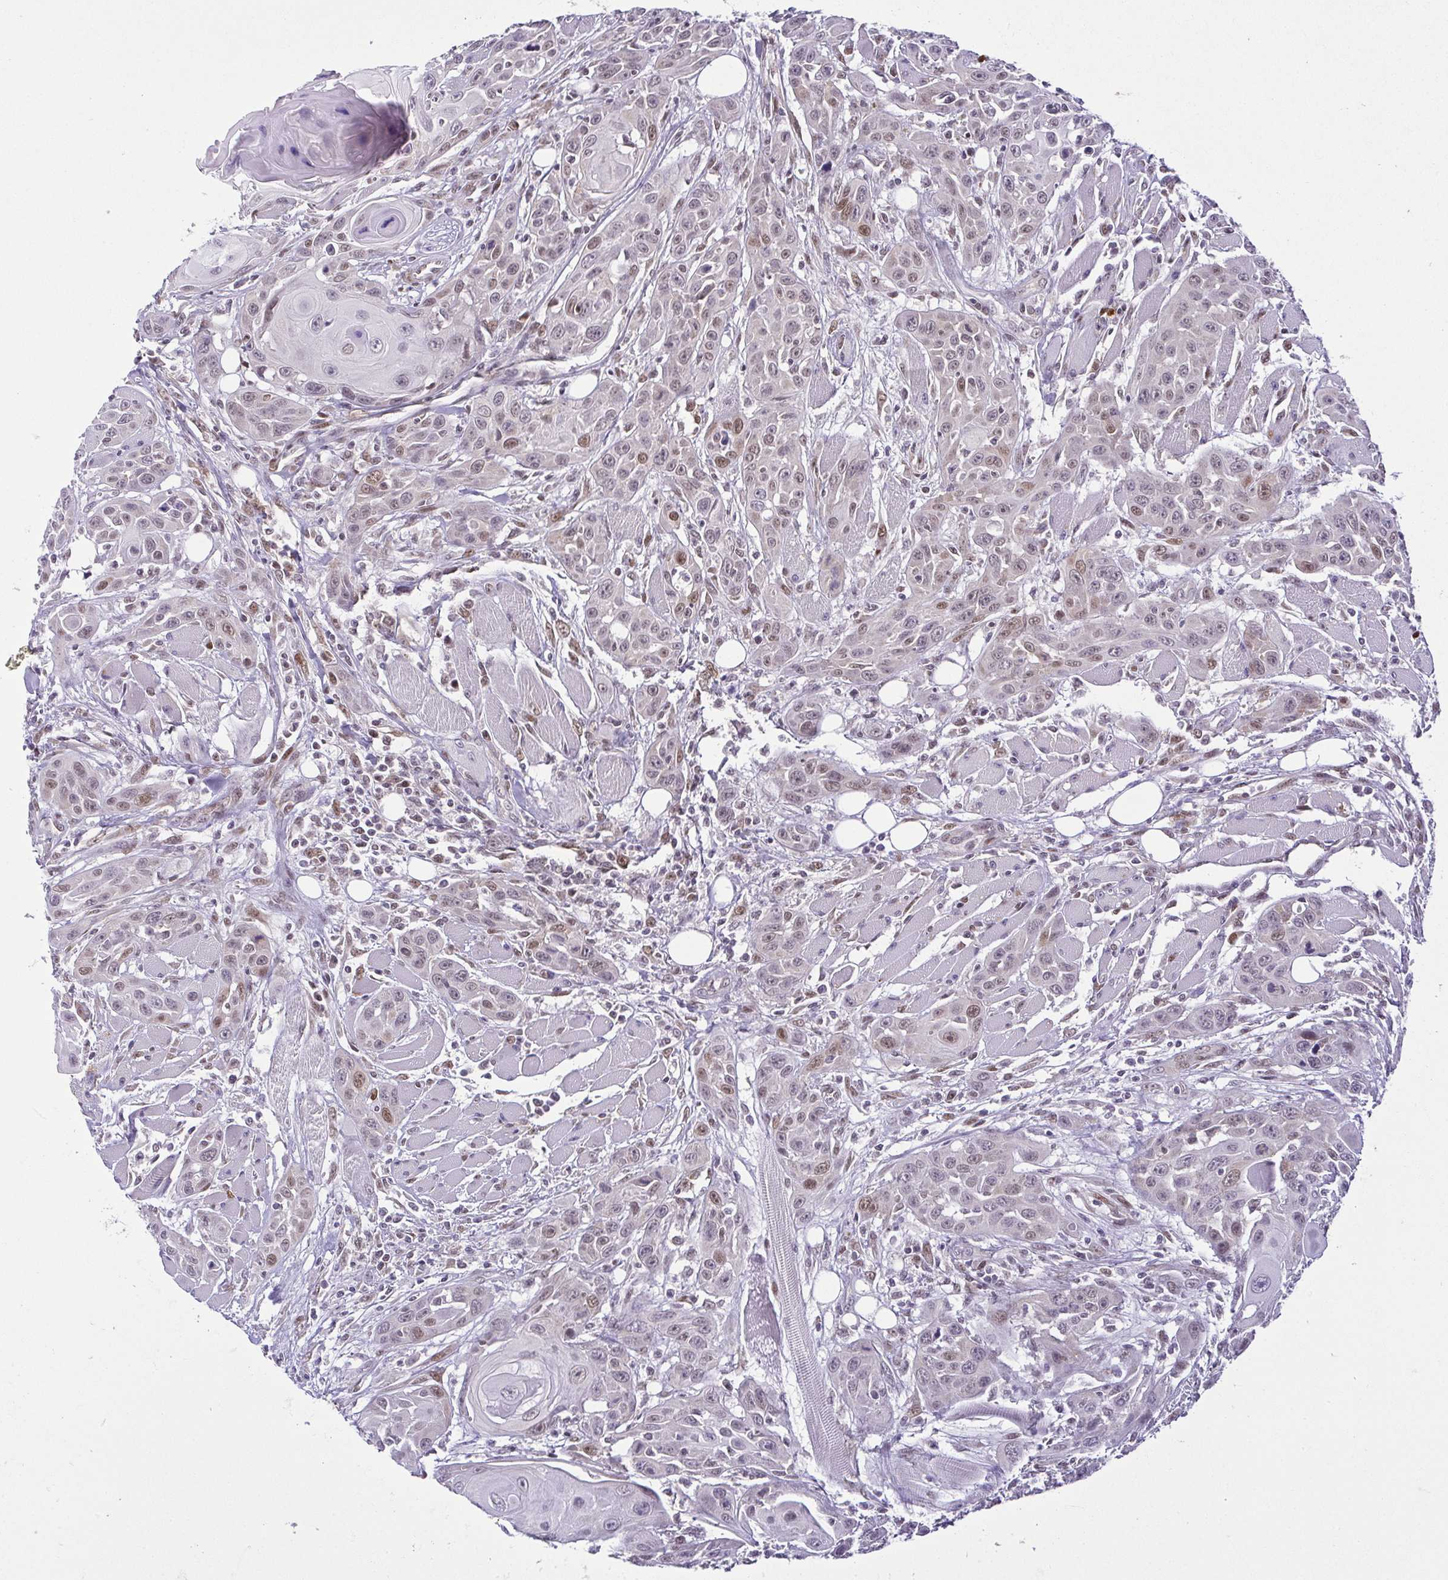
{"staining": {"intensity": "moderate", "quantity": "<25%", "location": "nuclear"}, "tissue": "head and neck cancer", "cell_type": "Tumor cells", "image_type": "cancer", "snomed": [{"axis": "morphology", "description": "Squamous cell carcinoma, NOS"}, {"axis": "topography", "description": "Head-Neck"}], "caption": "Head and neck cancer (squamous cell carcinoma) stained with immunohistochemistry (IHC) demonstrates moderate nuclear positivity in approximately <25% of tumor cells.", "gene": "RBM3", "patient": {"sex": "female", "age": 80}}